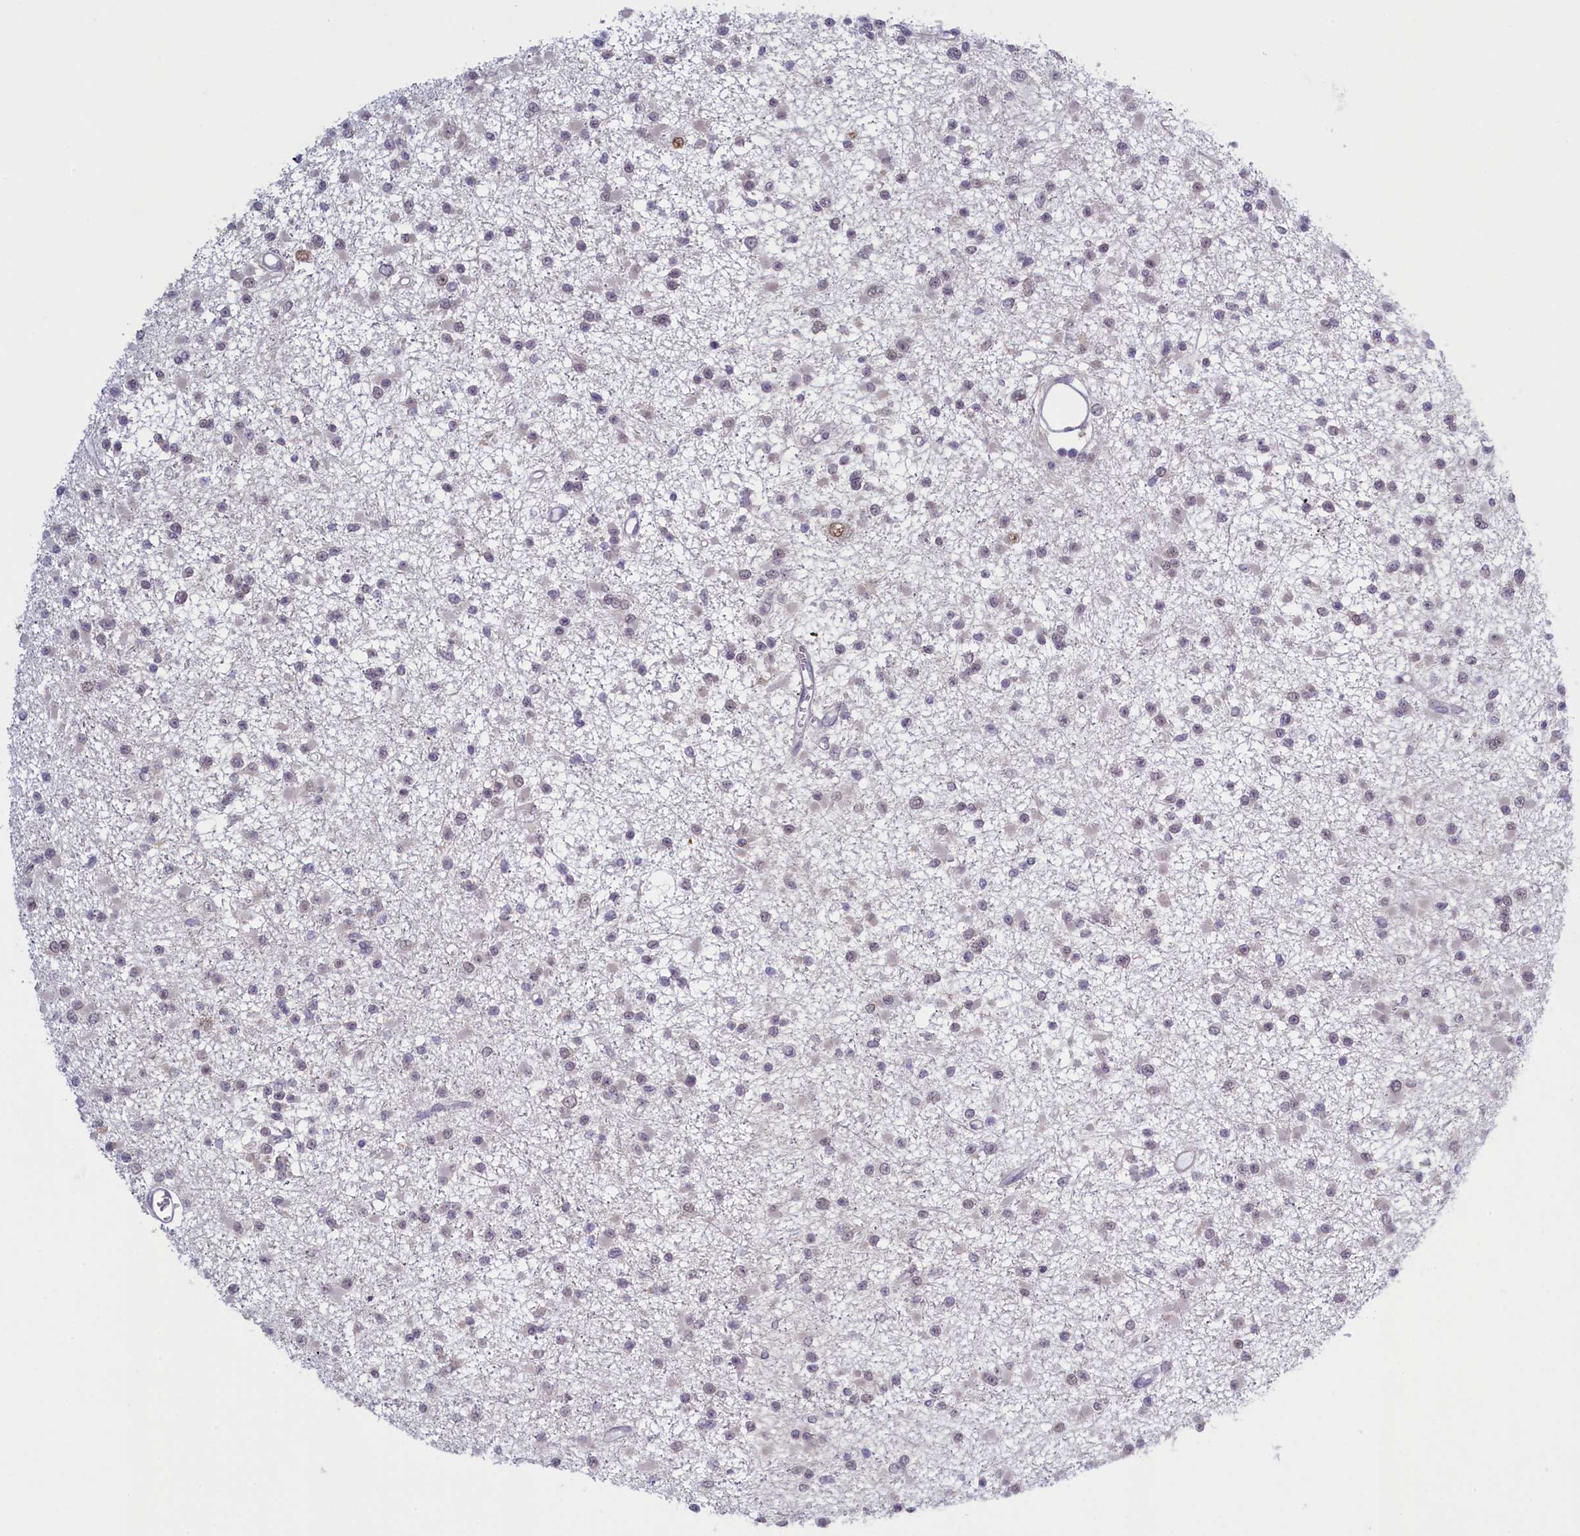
{"staining": {"intensity": "negative", "quantity": "none", "location": "none"}, "tissue": "glioma", "cell_type": "Tumor cells", "image_type": "cancer", "snomed": [{"axis": "morphology", "description": "Glioma, malignant, Low grade"}, {"axis": "topography", "description": "Brain"}], "caption": "Tumor cells are negative for protein expression in human malignant glioma (low-grade). (Immunohistochemistry (ihc), brightfield microscopy, high magnification).", "gene": "ATF7IP2", "patient": {"sex": "female", "age": 22}}